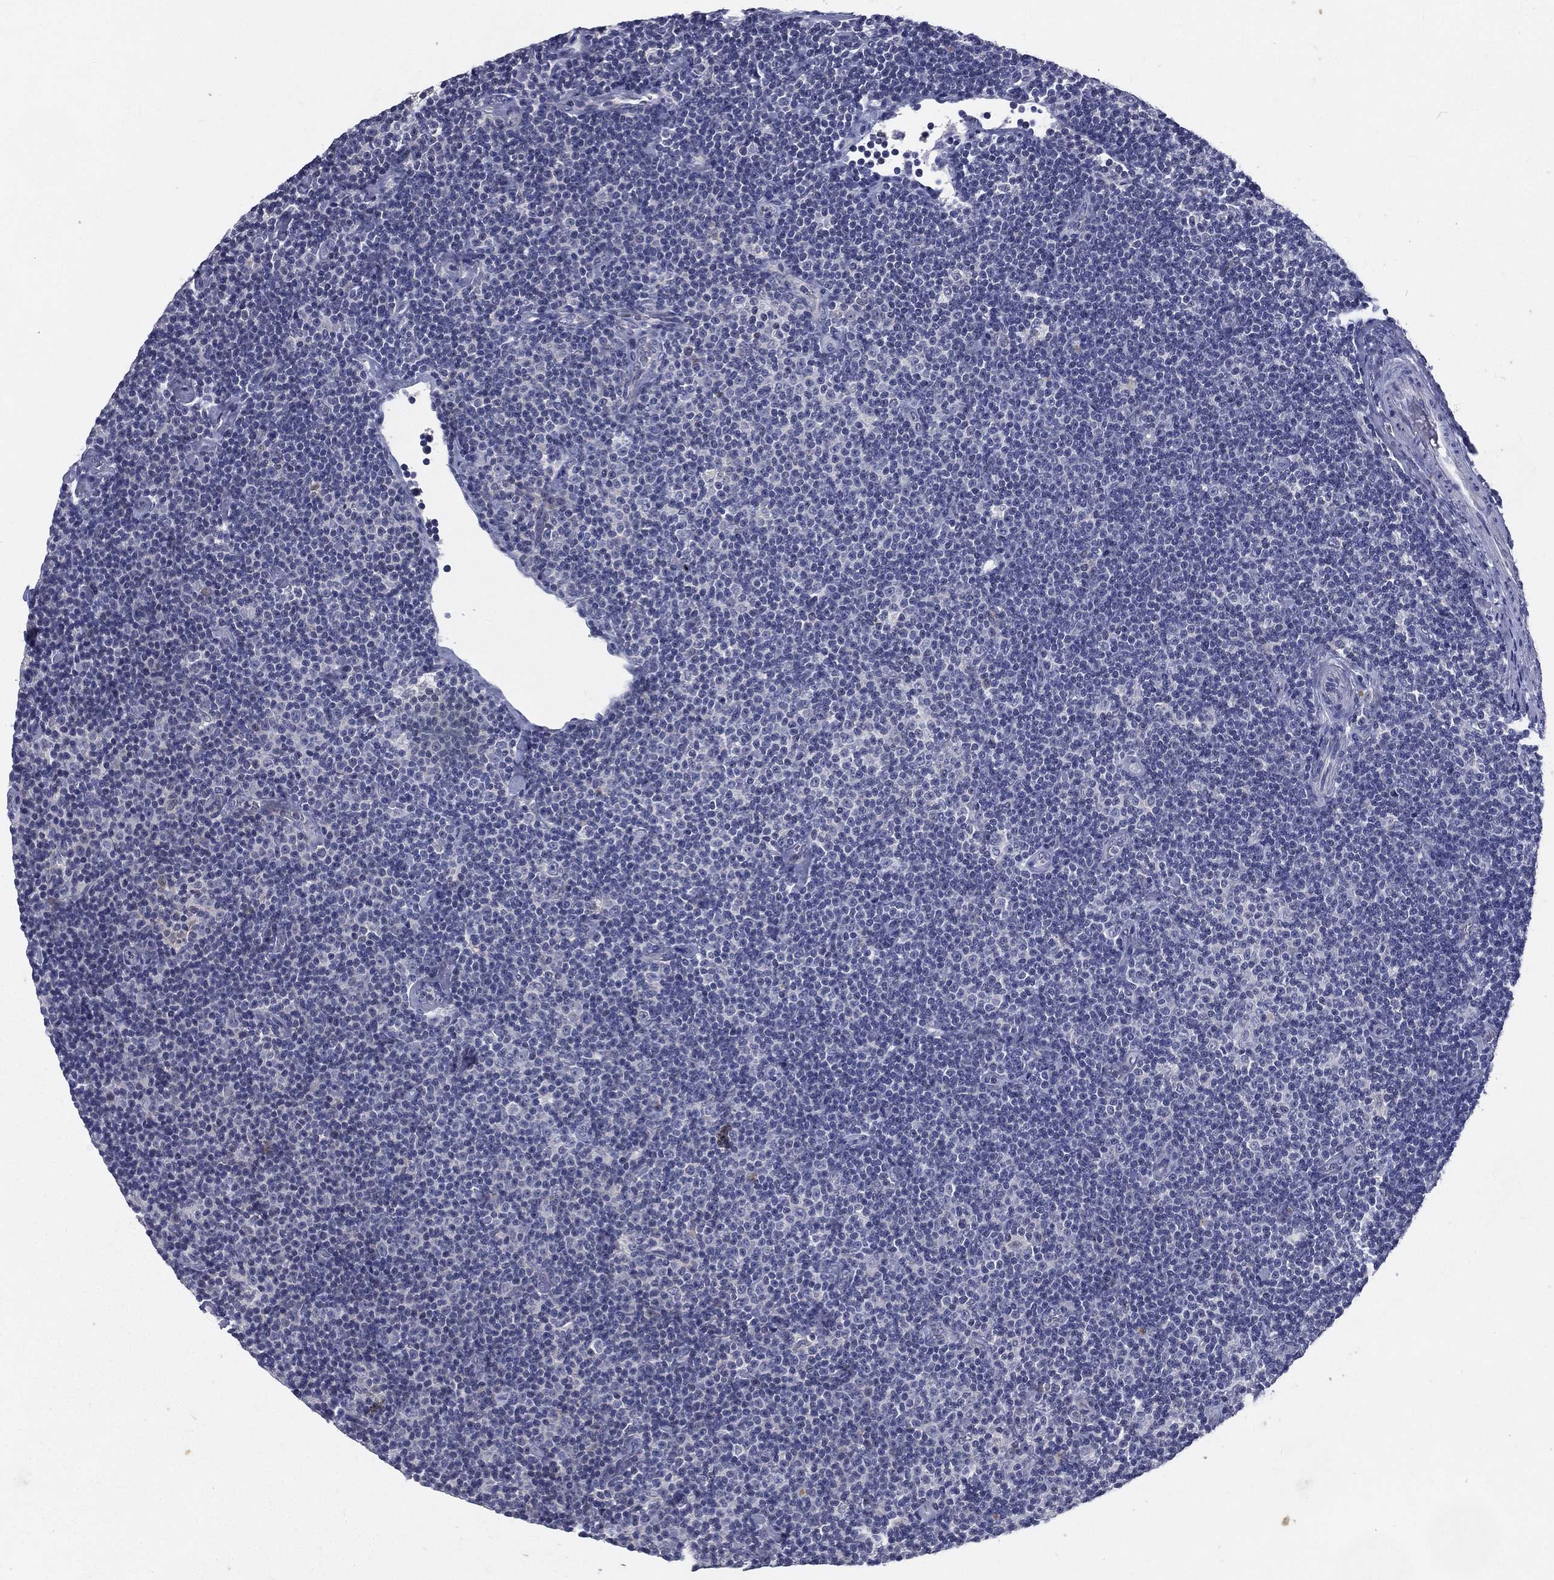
{"staining": {"intensity": "negative", "quantity": "none", "location": "none"}, "tissue": "lymphoma", "cell_type": "Tumor cells", "image_type": "cancer", "snomed": [{"axis": "morphology", "description": "Malignant lymphoma, non-Hodgkin's type, Low grade"}, {"axis": "topography", "description": "Lymph node"}], "caption": "Protein analysis of lymphoma displays no significant staining in tumor cells.", "gene": "IFT27", "patient": {"sex": "male", "age": 81}}